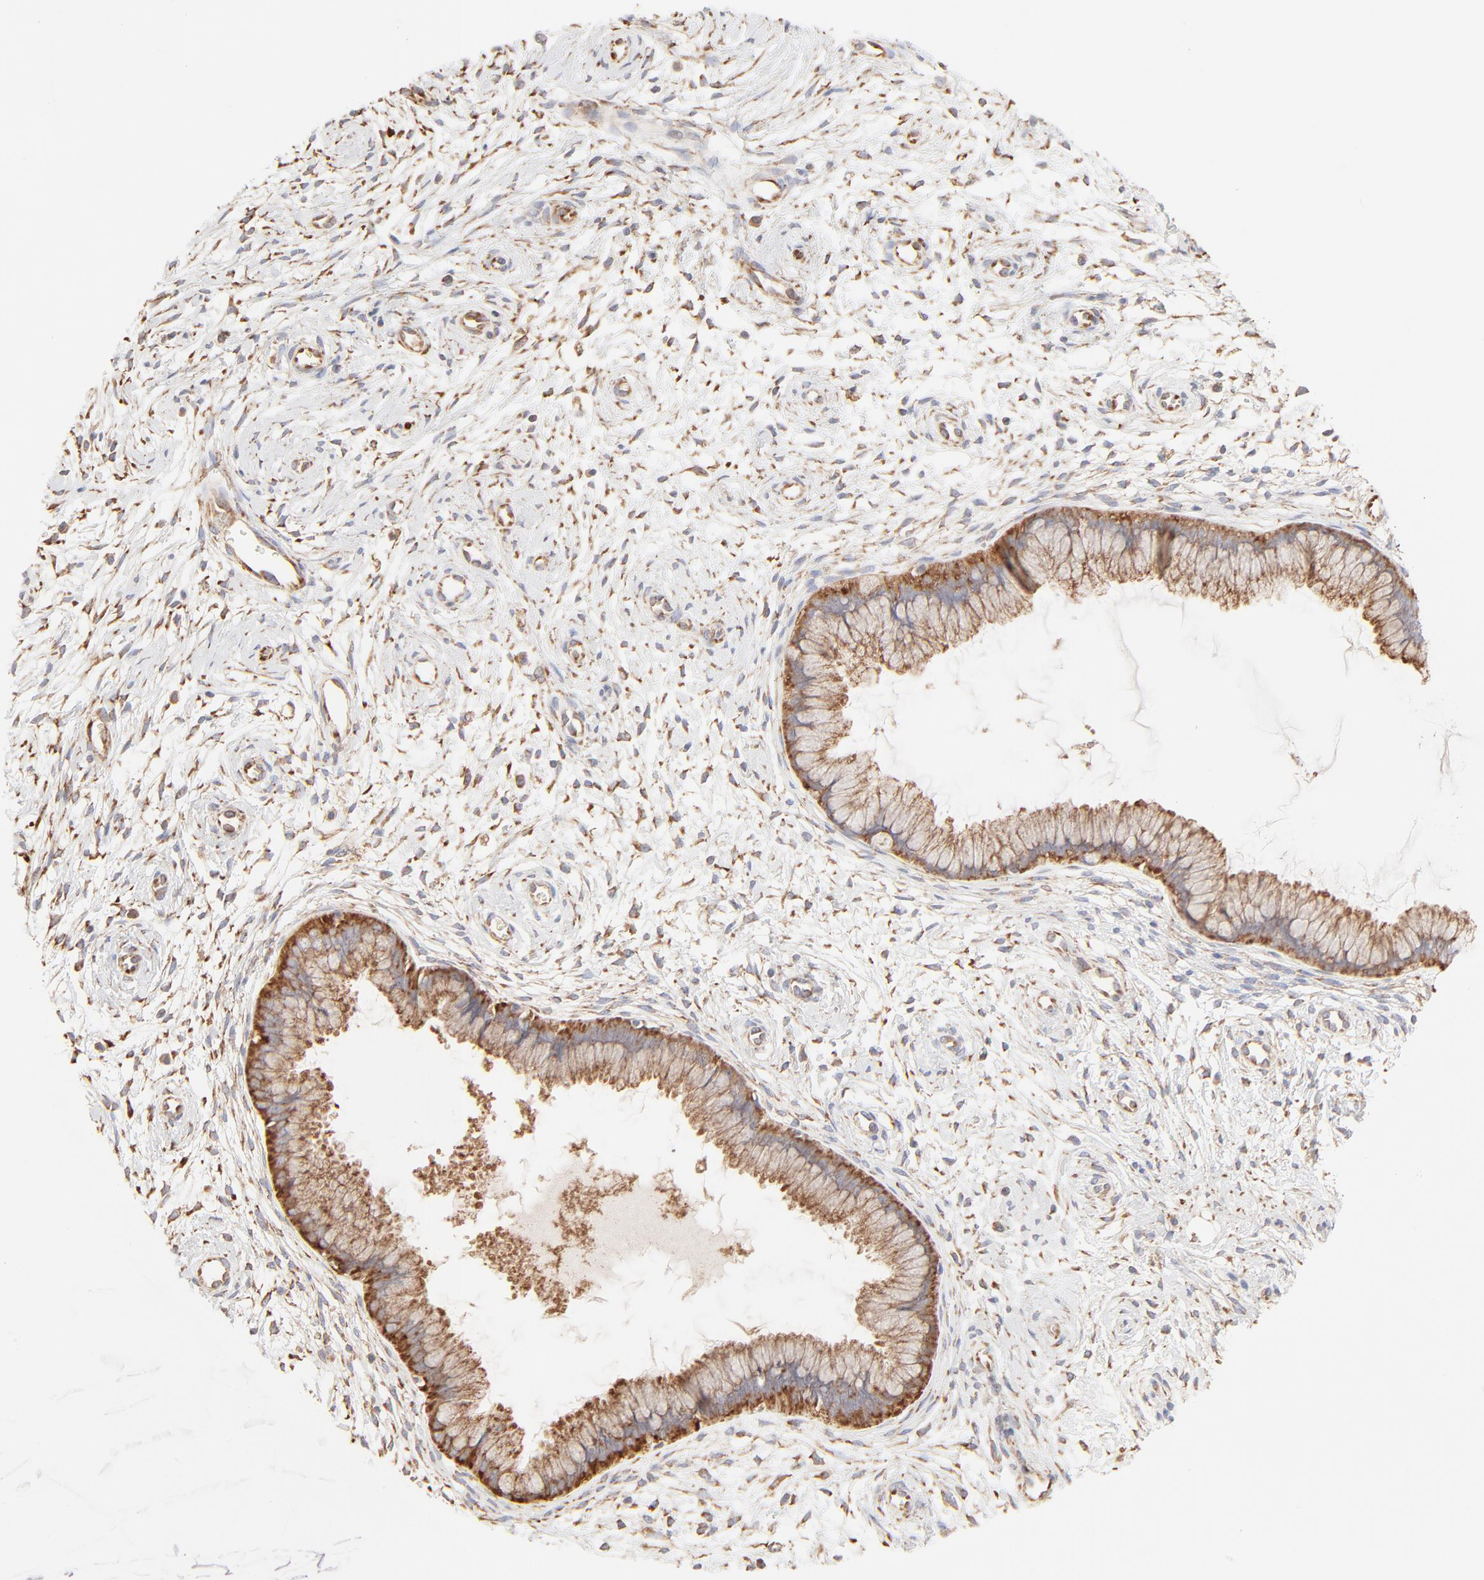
{"staining": {"intensity": "moderate", "quantity": ">75%", "location": "cytoplasmic/membranous"}, "tissue": "cervix", "cell_type": "Glandular cells", "image_type": "normal", "snomed": [{"axis": "morphology", "description": "Normal tissue, NOS"}, {"axis": "topography", "description": "Cervix"}], "caption": "Protein staining of unremarkable cervix reveals moderate cytoplasmic/membranous expression in approximately >75% of glandular cells.", "gene": "RPS20", "patient": {"sex": "female", "age": 39}}